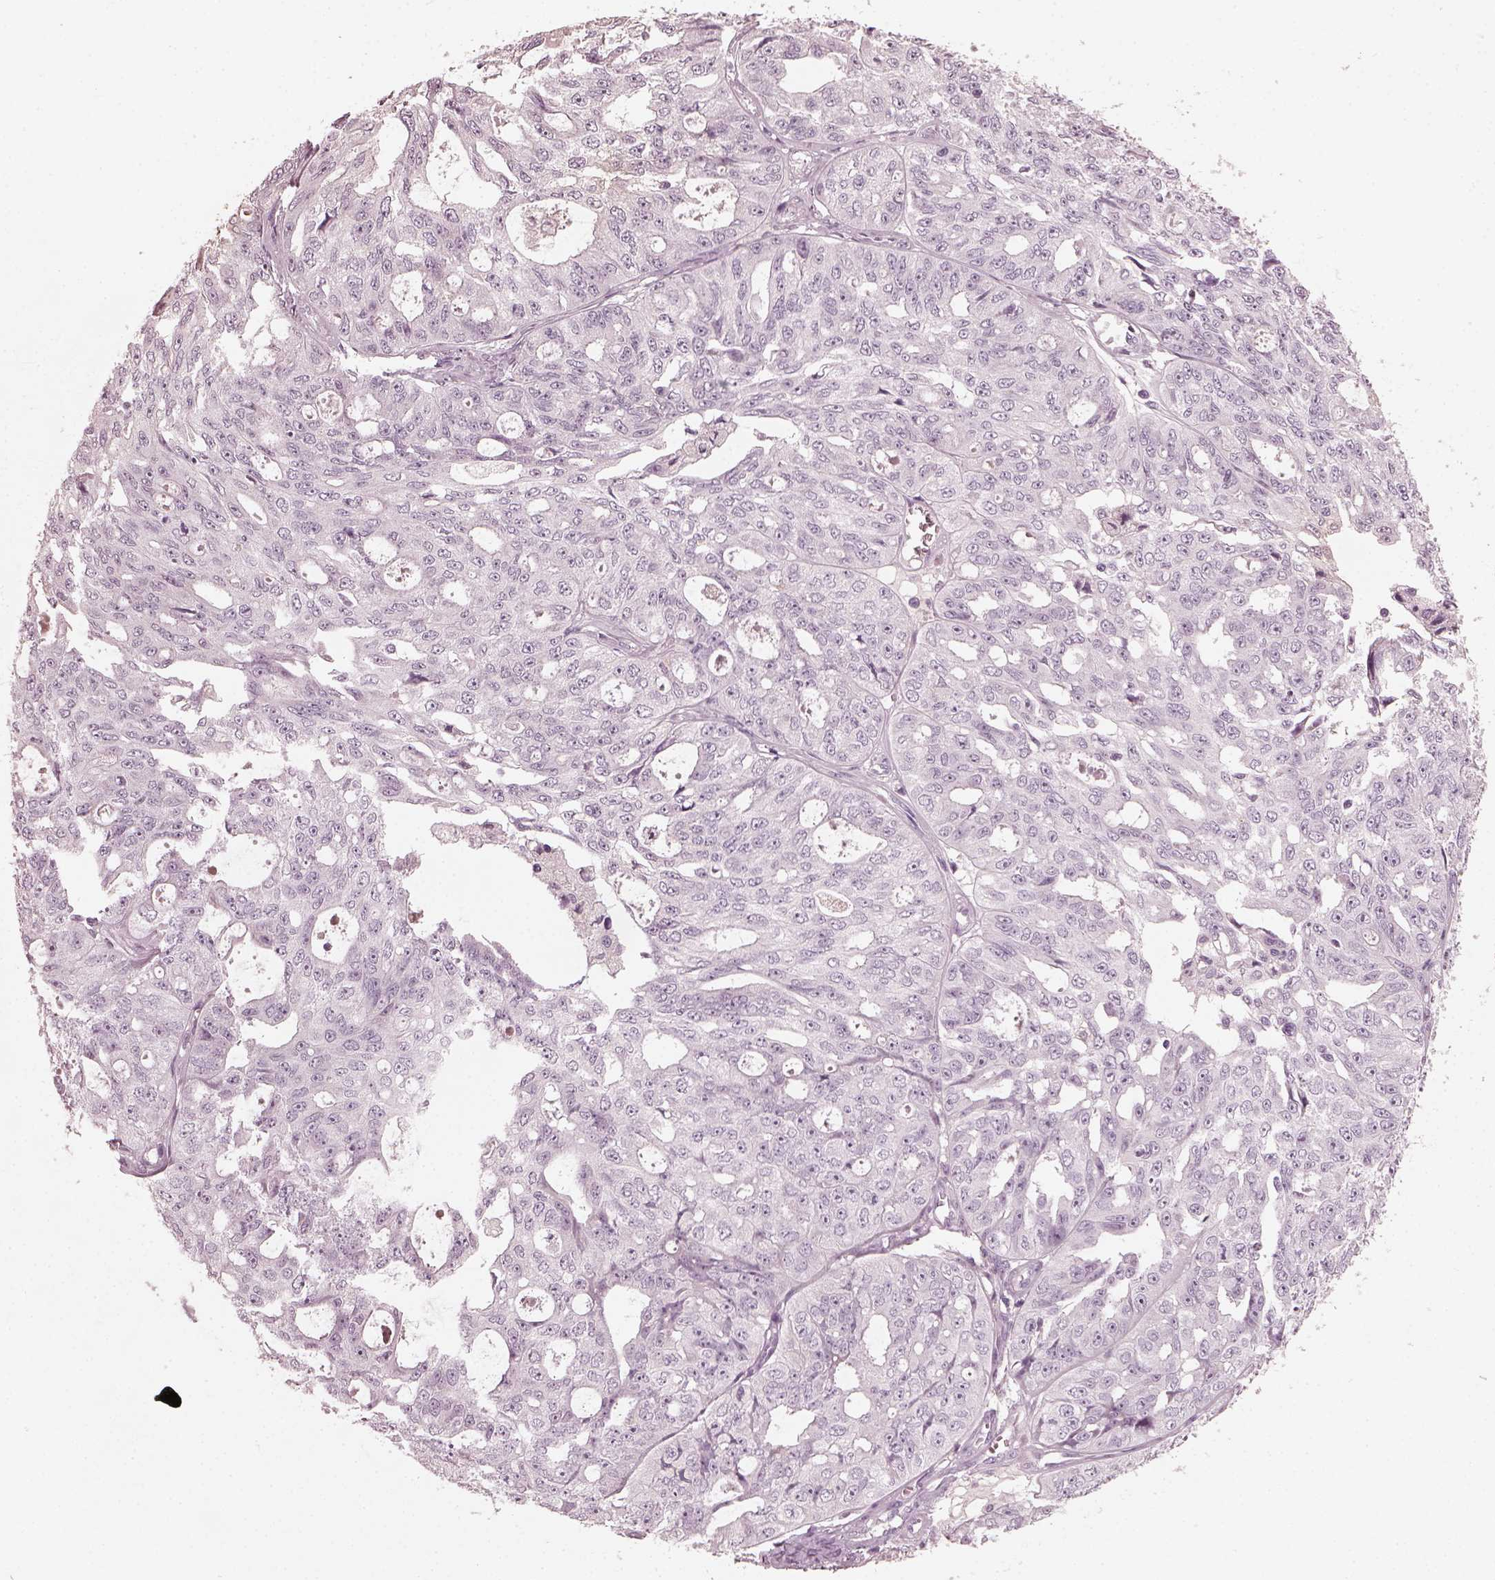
{"staining": {"intensity": "negative", "quantity": "none", "location": "none"}, "tissue": "ovarian cancer", "cell_type": "Tumor cells", "image_type": "cancer", "snomed": [{"axis": "morphology", "description": "Carcinoma, endometroid"}, {"axis": "topography", "description": "Ovary"}], "caption": "DAB (3,3'-diaminobenzidine) immunohistochemical staining of ovarian cancer (endometroid carcinoma) exhibits no significant positivity in tumor cells.", "gene": "OPTC", "patient": {"sex": "female", "age": 65}}